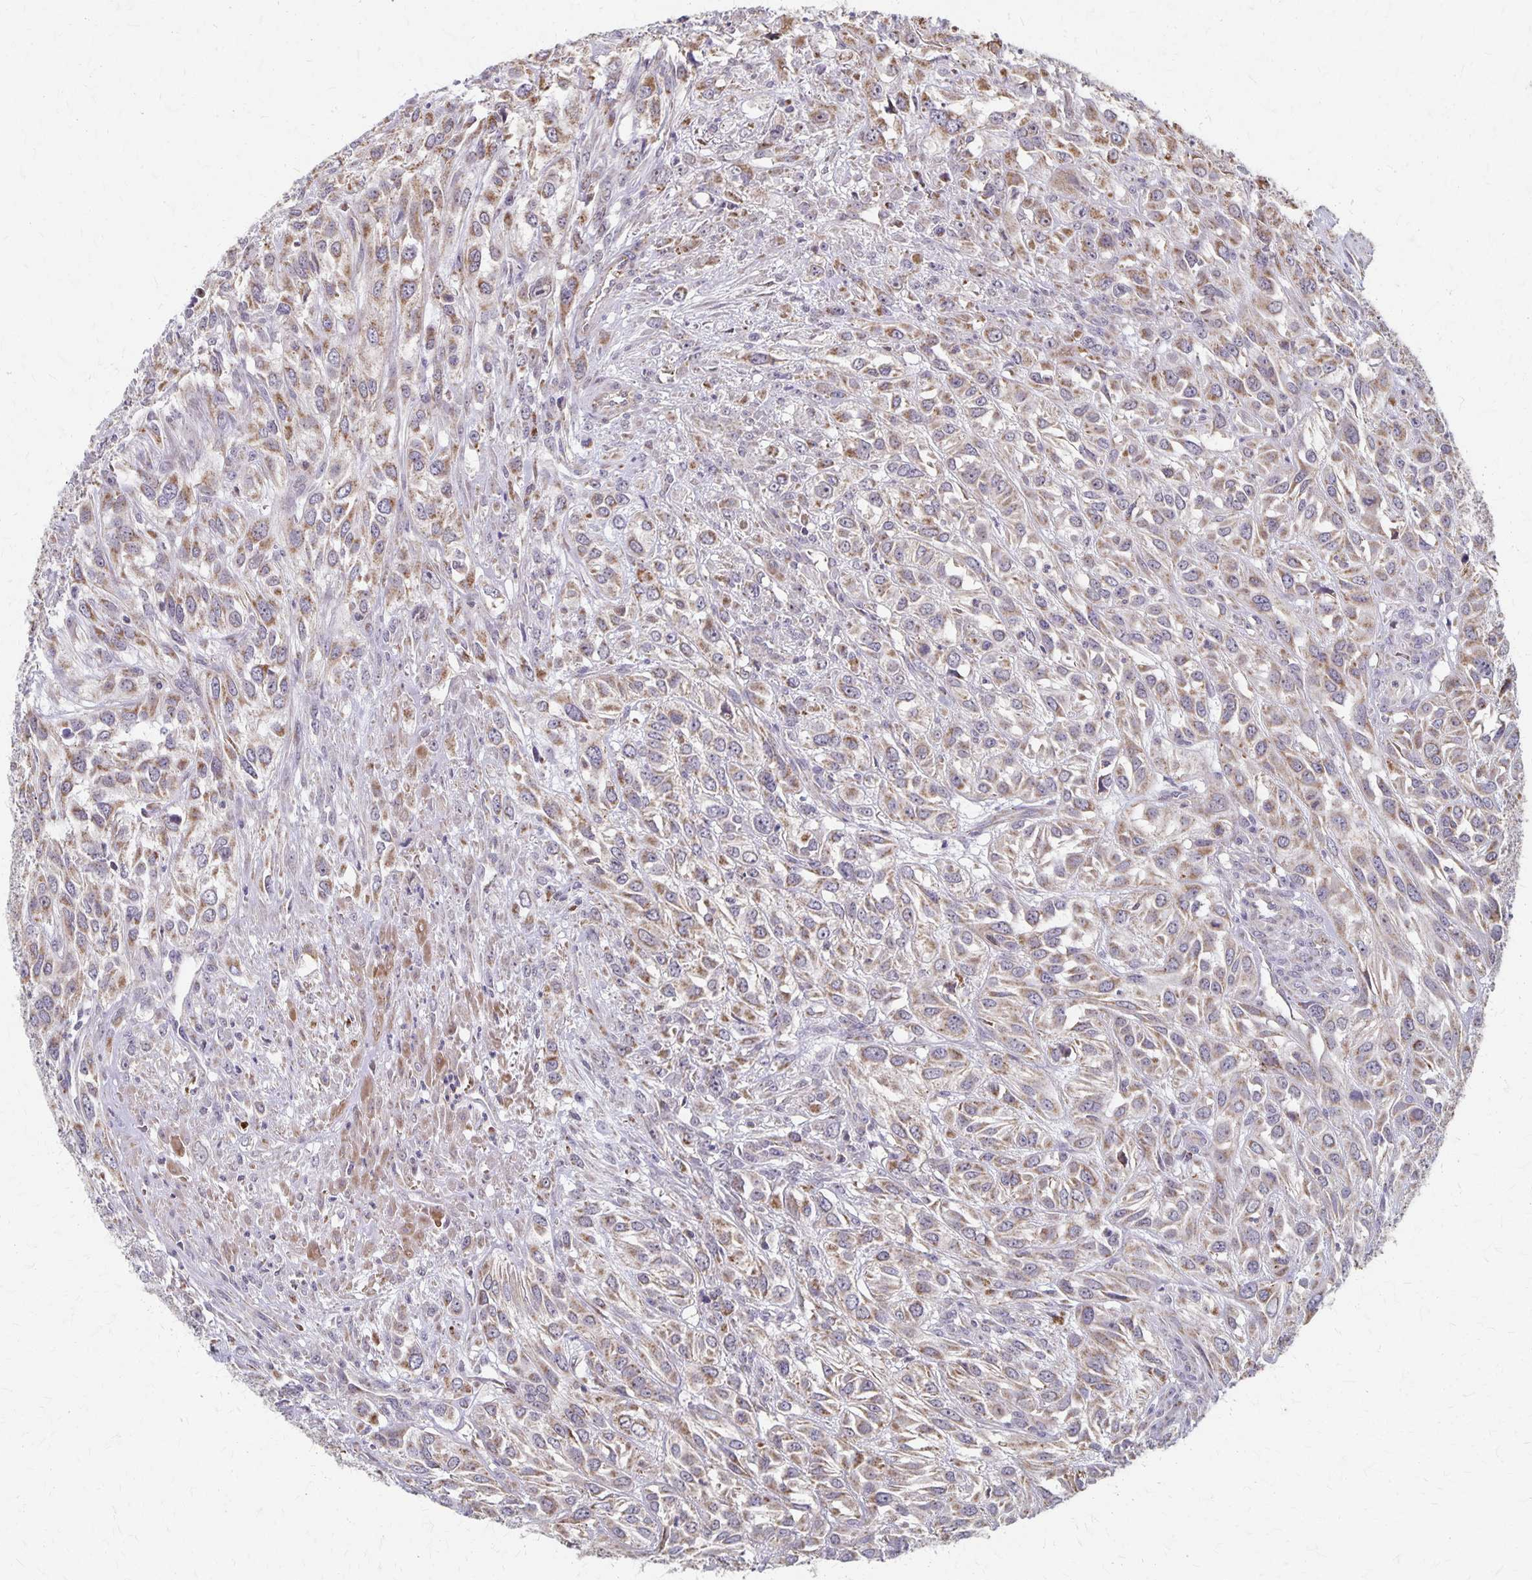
{"staining": {"intensity": "moderate", "quantity": ">75%", "location": "cytoplasmic/membranous"}, "tissue": "urothelial cancer", "cell_type": "Tumor cells", "image_type": "cancer", "snomed": [{"axis": "morphology", "description": "Urothelial carcinoma, High grade"}, {"axis": "topography", "description": "Urinary bladder"}], "caption": "Tumor cells display moderate cytoplasmic/membranous expression in approximately >75% of cells in urothelial carcinoma (high-grade).", "gene": "DYRK4", "patient": {"sex": "male", "age": 67}}